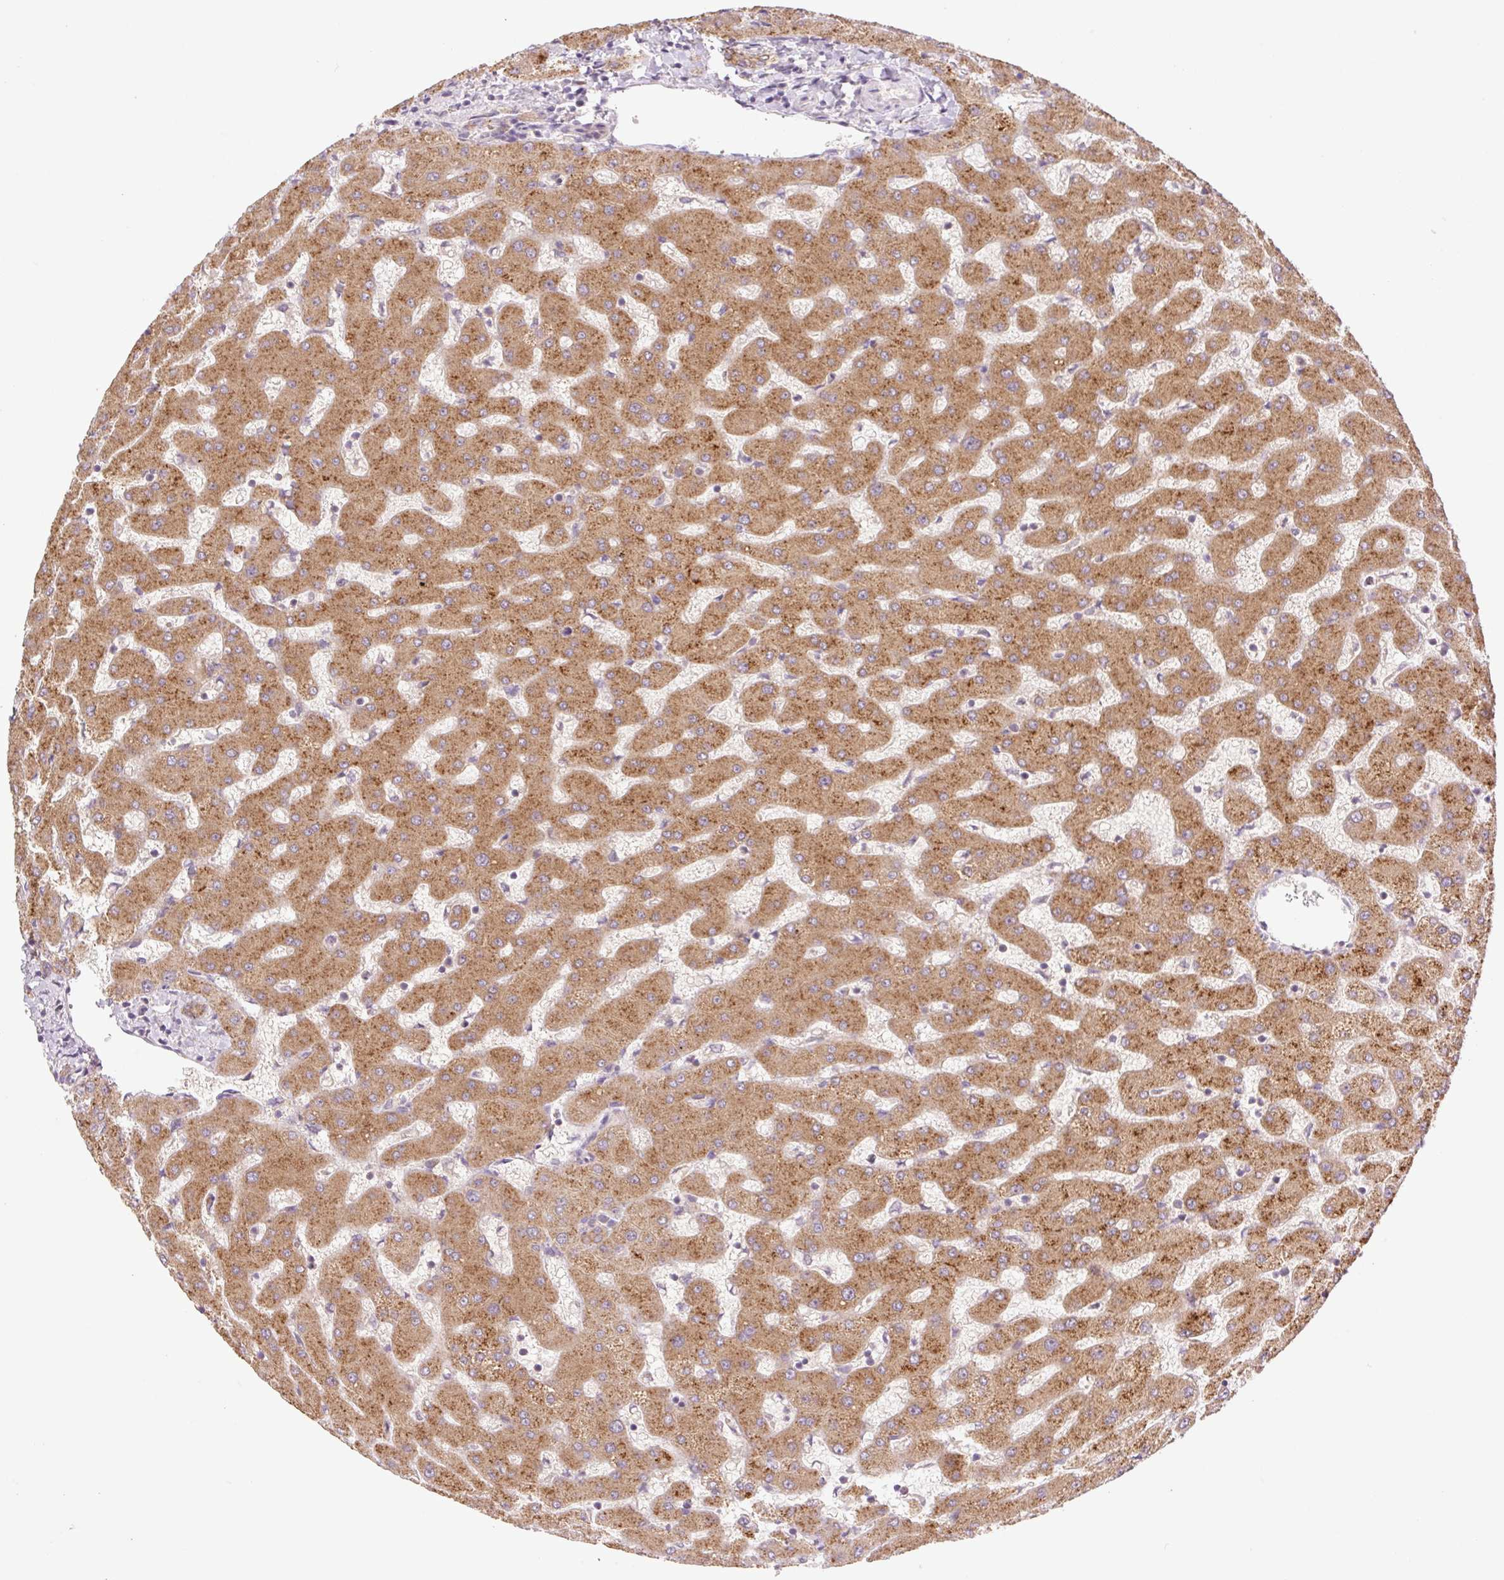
{"staining": {"intensity": "moderate", "quantity": ">75%", "location": "cytoplasmic/membranous"}, "tissue": "liver", "cell_type": "Cholangiocytes", "image_type": "normal", "snomed": [{"axis": "morphology", "description": "Normal tissue, NOS"}, {"axis": "topography", "description": "Liver"}], "caption": "Protein staining of unremarkable liver shows moderate cytoplasmic/membranous positivity in about >75% of cholangiocytes. (Stains: DAB in brown, nuclei in blue, Microscopy: brightfield microscopy at high magnification).", "gene": "YJU2B", "patient": {"sex": "female", "age": 63}}